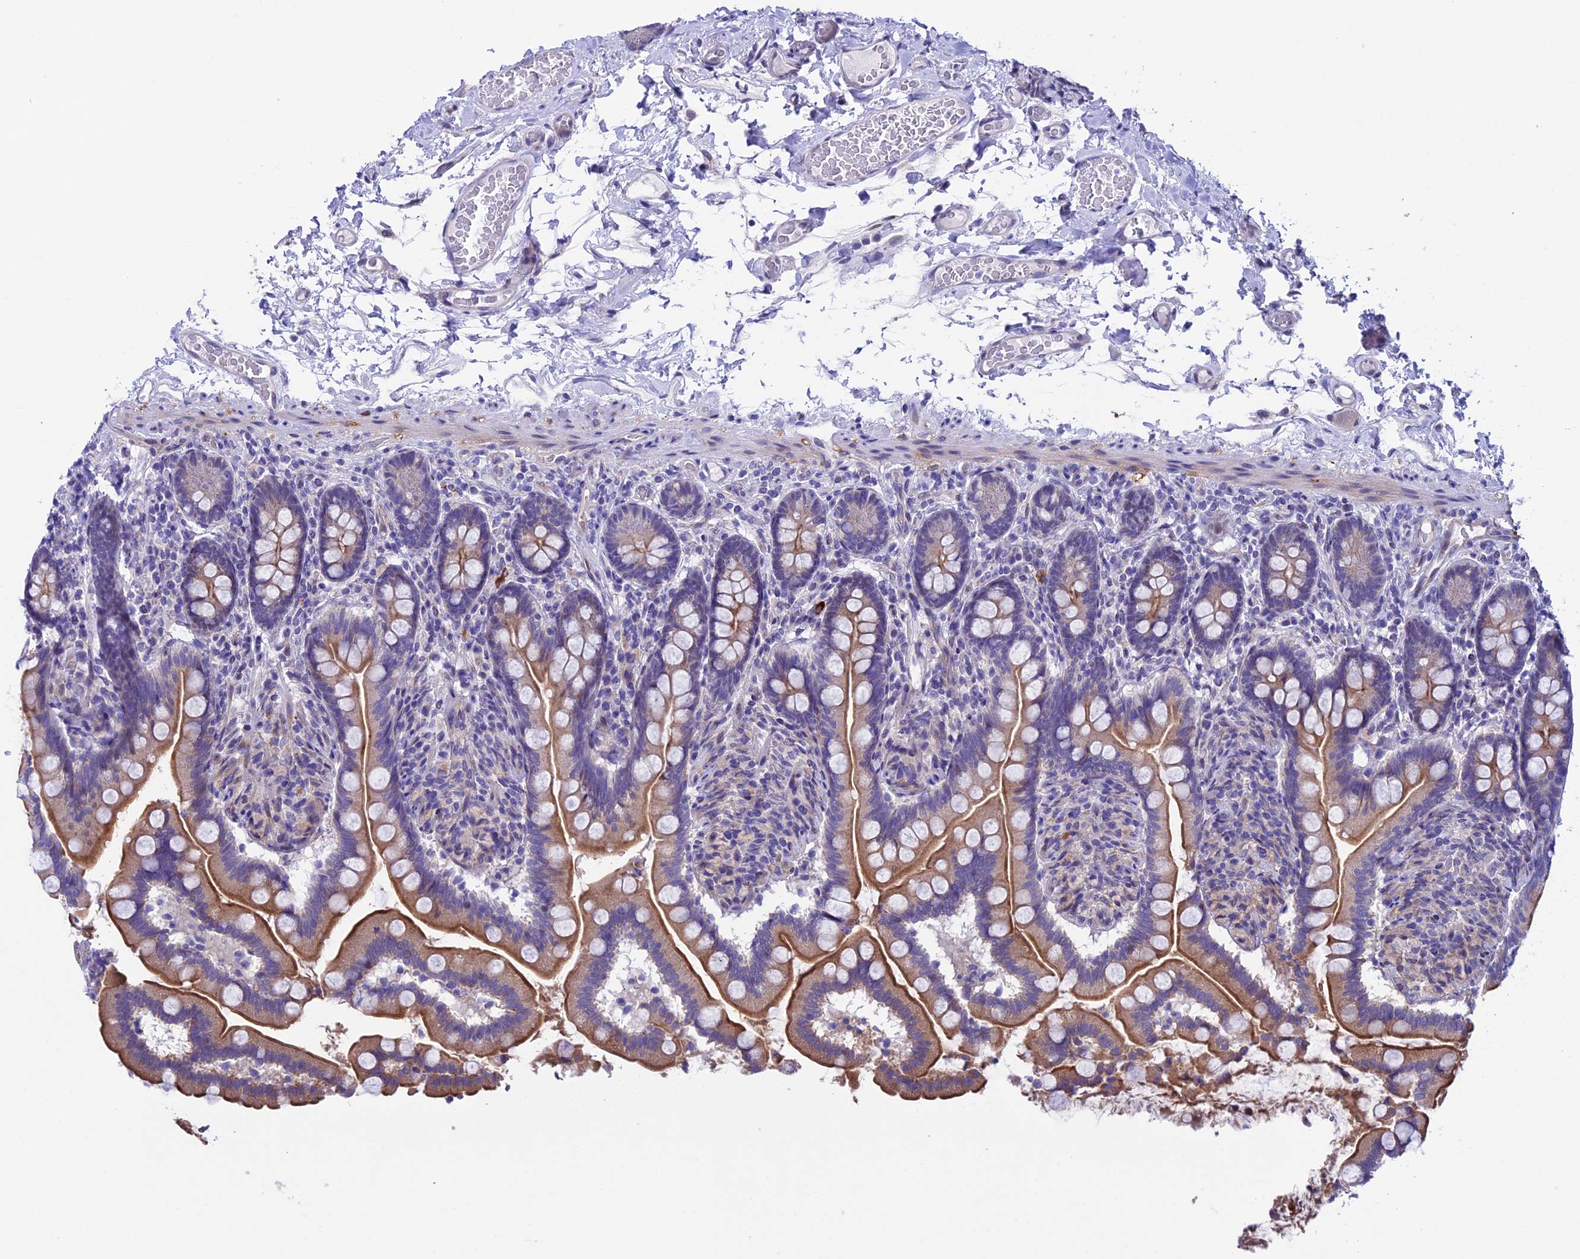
{"staining": {"intensity": "moderate", "quantity": "25%-75%", "location": "cytoplasmic/membranous"}, "tissue": "small intestine", "cell_type": "Glandular cells", "image_type": "normal", "snomed": [{"axis": "morphology", "description": "Normal tissue, NOS"}, {"axis": "topography", "description": "Small intestine"}], "caption": "Glandular cells display moderate cytoplasmic/membranous staining in about 25%-75% of cells in benign small intestine. (brown staining indicates protein expression, while blue staining denotes nuclei).", "gene": "TMEM171", "patient": {"sex": "female", "age": 64}}